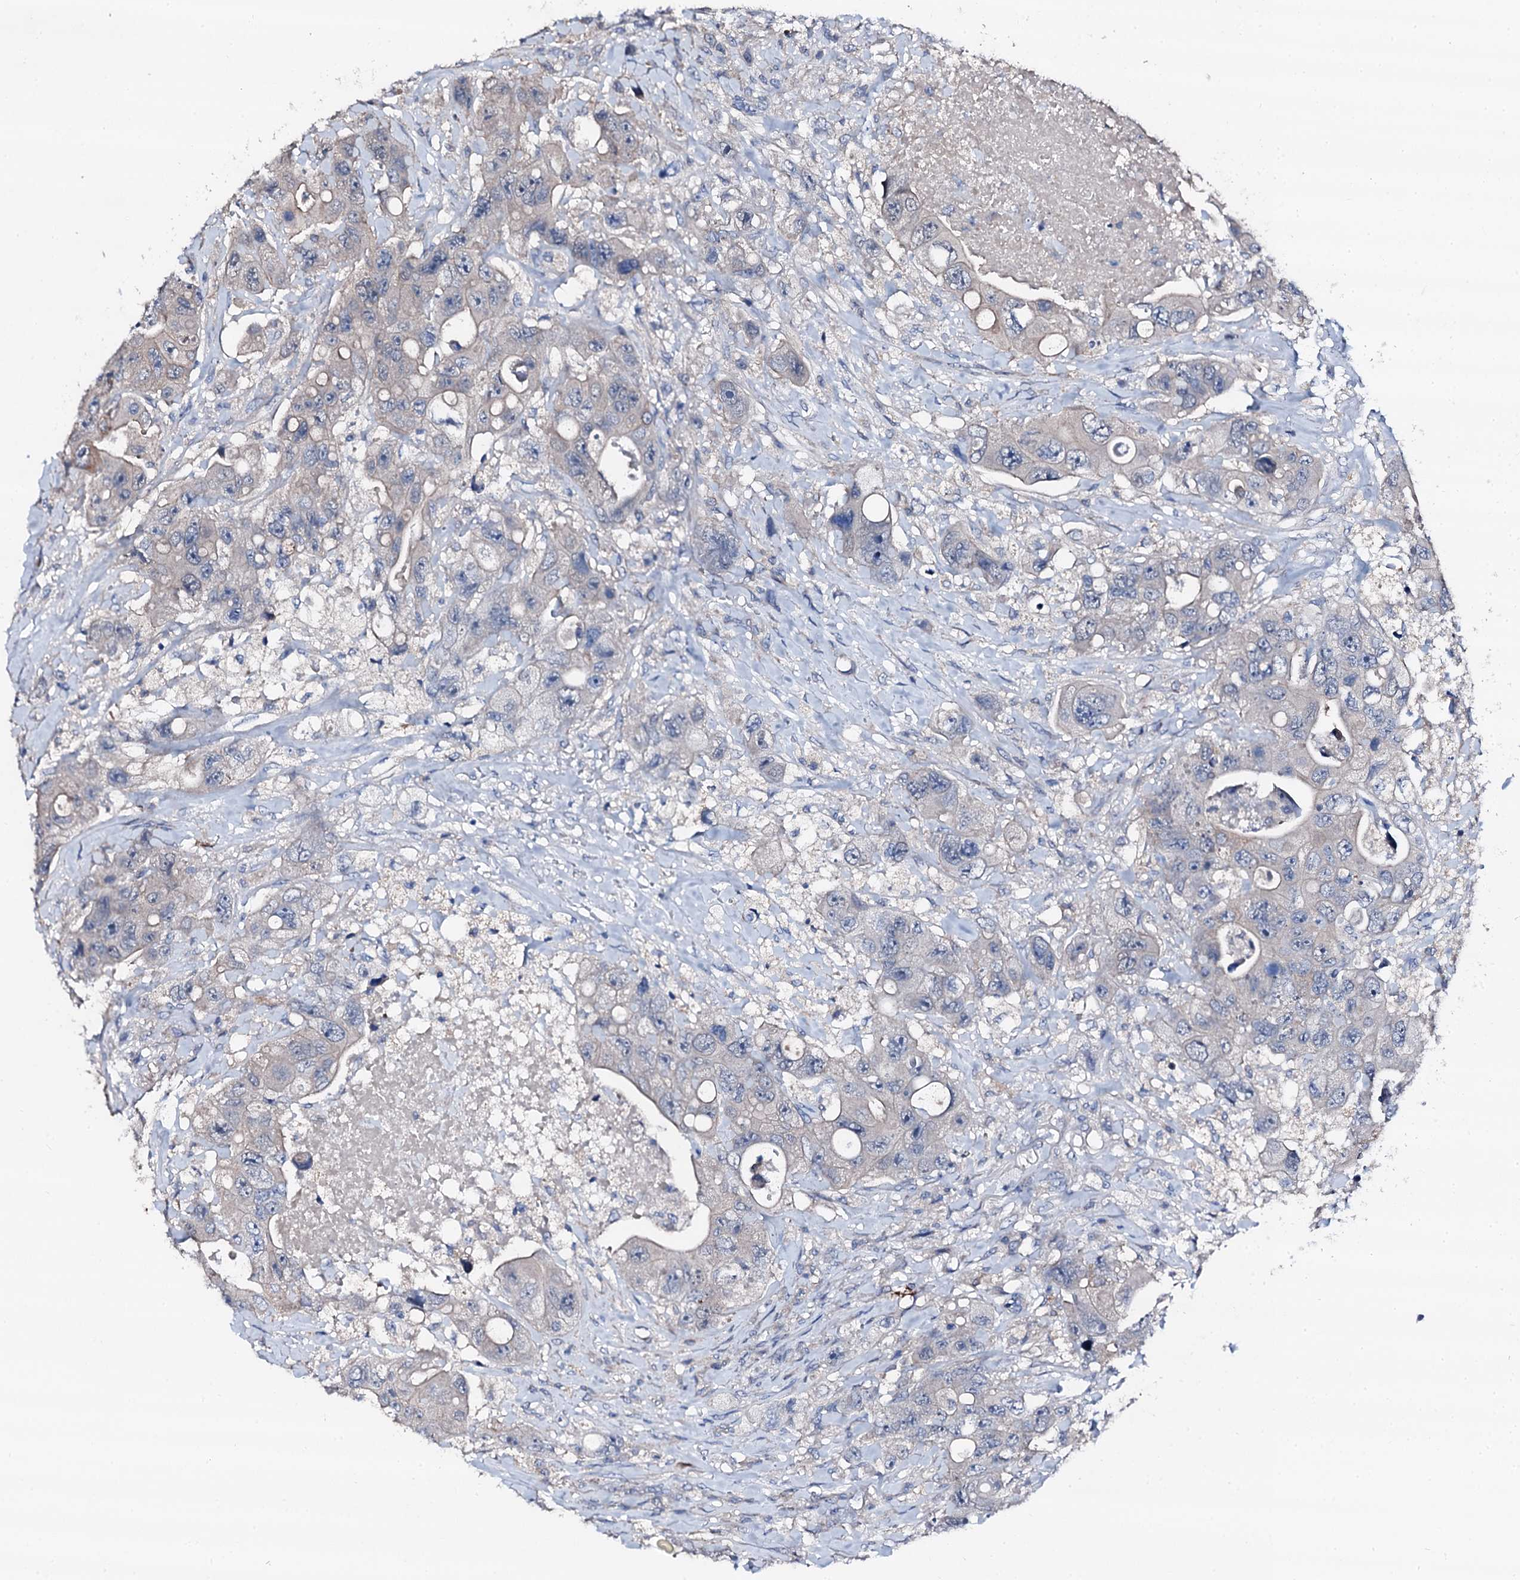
{"staining": {"intensity": "weak", "quantity": "<25%", "location": "cytoplasmic/membranous"}, "tissue": "colorectal cancer", "cell_type": "Tumor cells", "image_type": "cancer", "snomed": [{"axis": "morphology", "description": "Adenocarcinoma, NOS"}, {"axis": "topography", "description": "Colon"}], "caption": "Immunohistochemistry (IHC) of human adenocarcinoma (colorectal) demonstrates no positivity in tumor cells. (IHC, brightfield microscopy, high magnification).", "gene": "TRAFD1", "patient": {"sex": "female", "age": 46}}